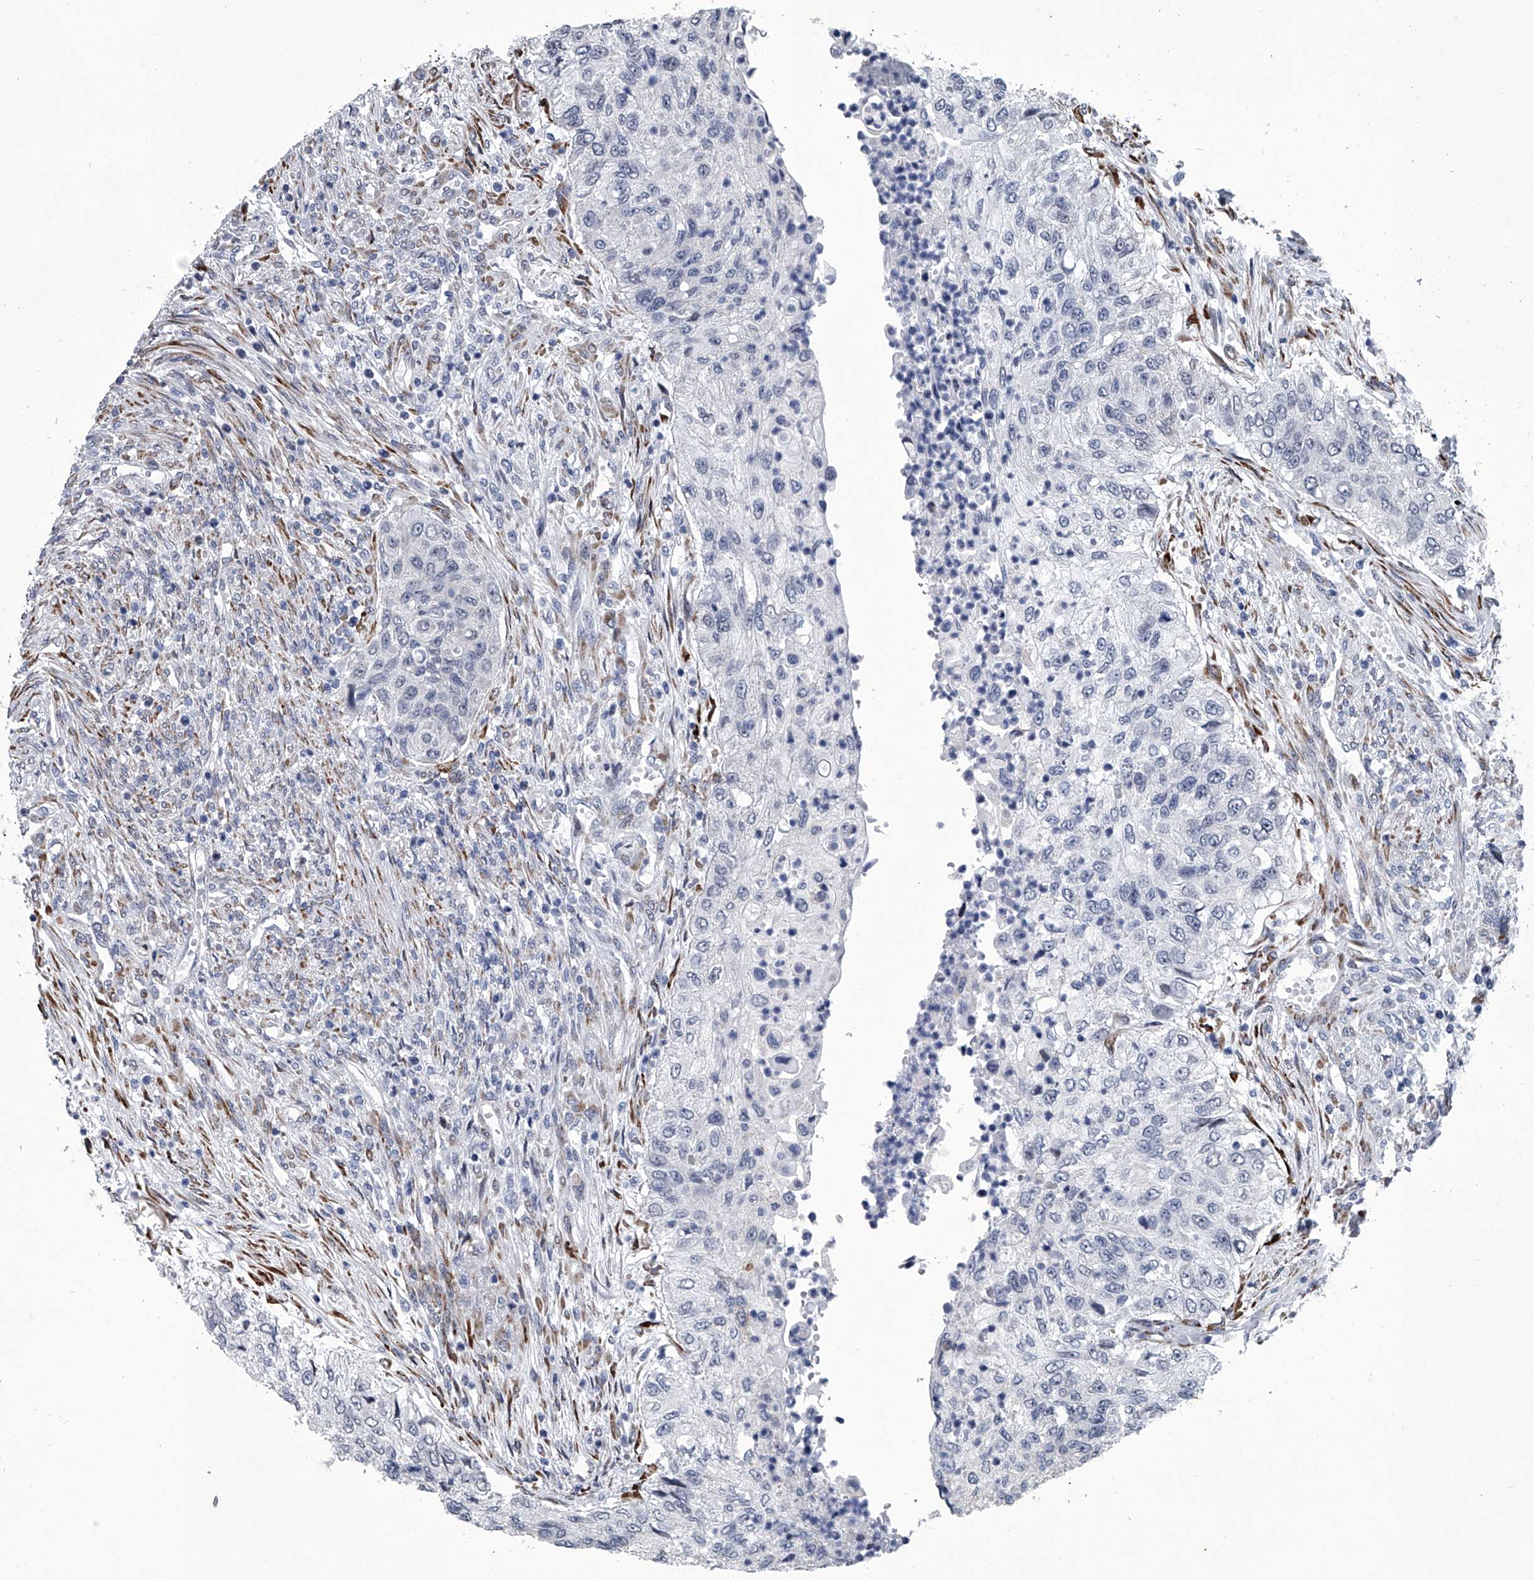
{"staining": {"intensity": "negative", "quantity": "none", "location": "none"}, "tissue": "urothelial cancer", "cell_type": "Tumor cells", "image_type": "cancer", "snomed": [{"axis": "morphology", "description": "Urothelial carcinoma, High grade"}, {"axis": "topography", "description": "Urinary bladder"}], "caption": "DAB immunohistochemical staining of urothelial cancer exhibits no significant staining in tumor cells.", "gene": "PPP2R5D", "patient": {"sex": "female", "age": 60}}